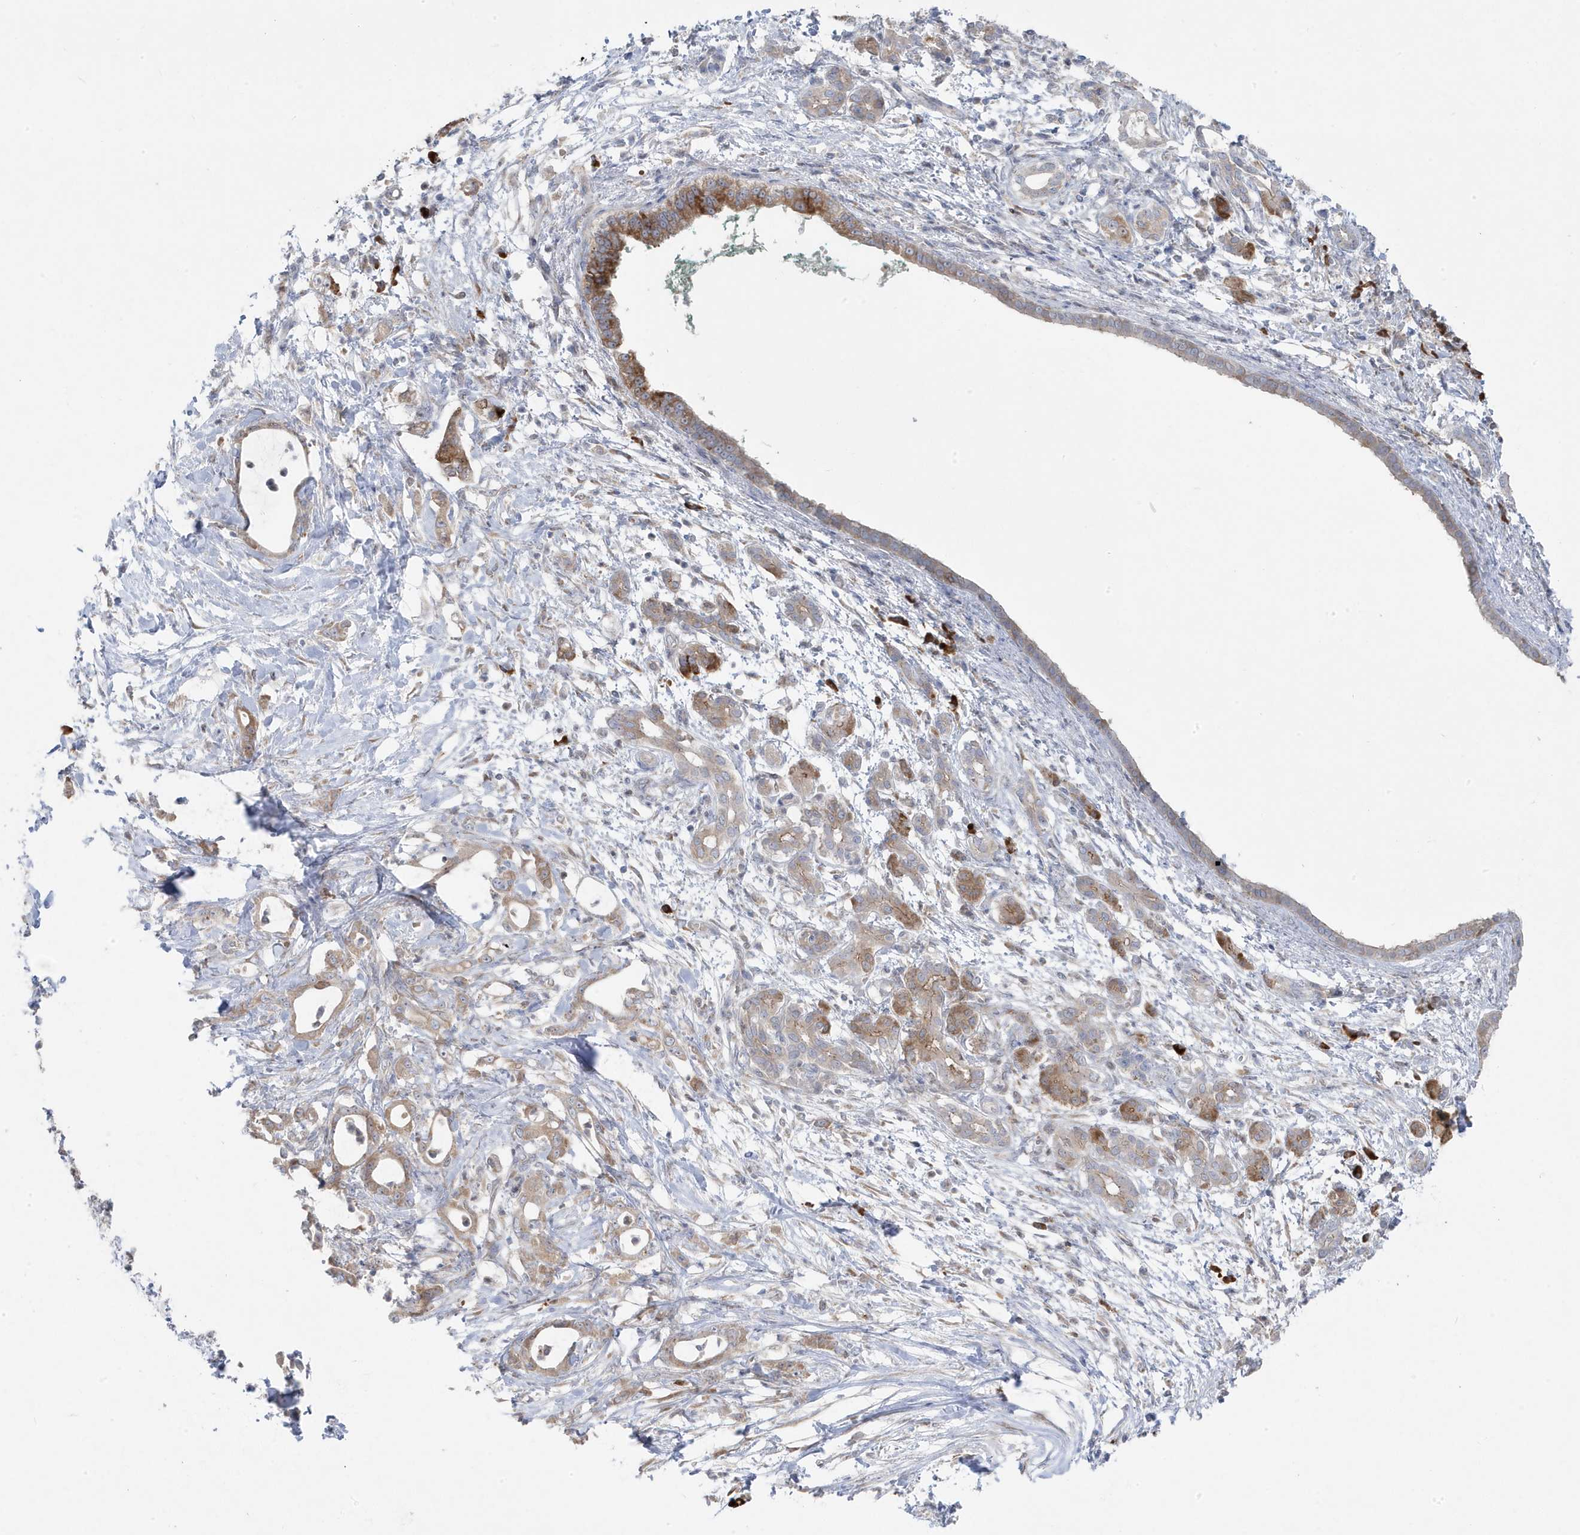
{"staining": {"intensity": "weak", "quantity": ">75%", "location": "cytoplasmic/membranous"}, "tissue": "pancreatic cancer", "cell_type": "Tumor cells", "image_type": "cancer", "snomed": [{"axis": "morphology", "description": "Adenocarcinoma, NOS"}, {"axis": "topography", "description": "Pancreas"}], "caption": "Protein positivity by immunohistochemistry (IHC) displays weak cytoplasmic/membranous positivity in about >75% of tumor cells in pancreatic adenocarcinoma.", "gene": "ZNF654", "patient": {"sex": "female", "age": 55}}